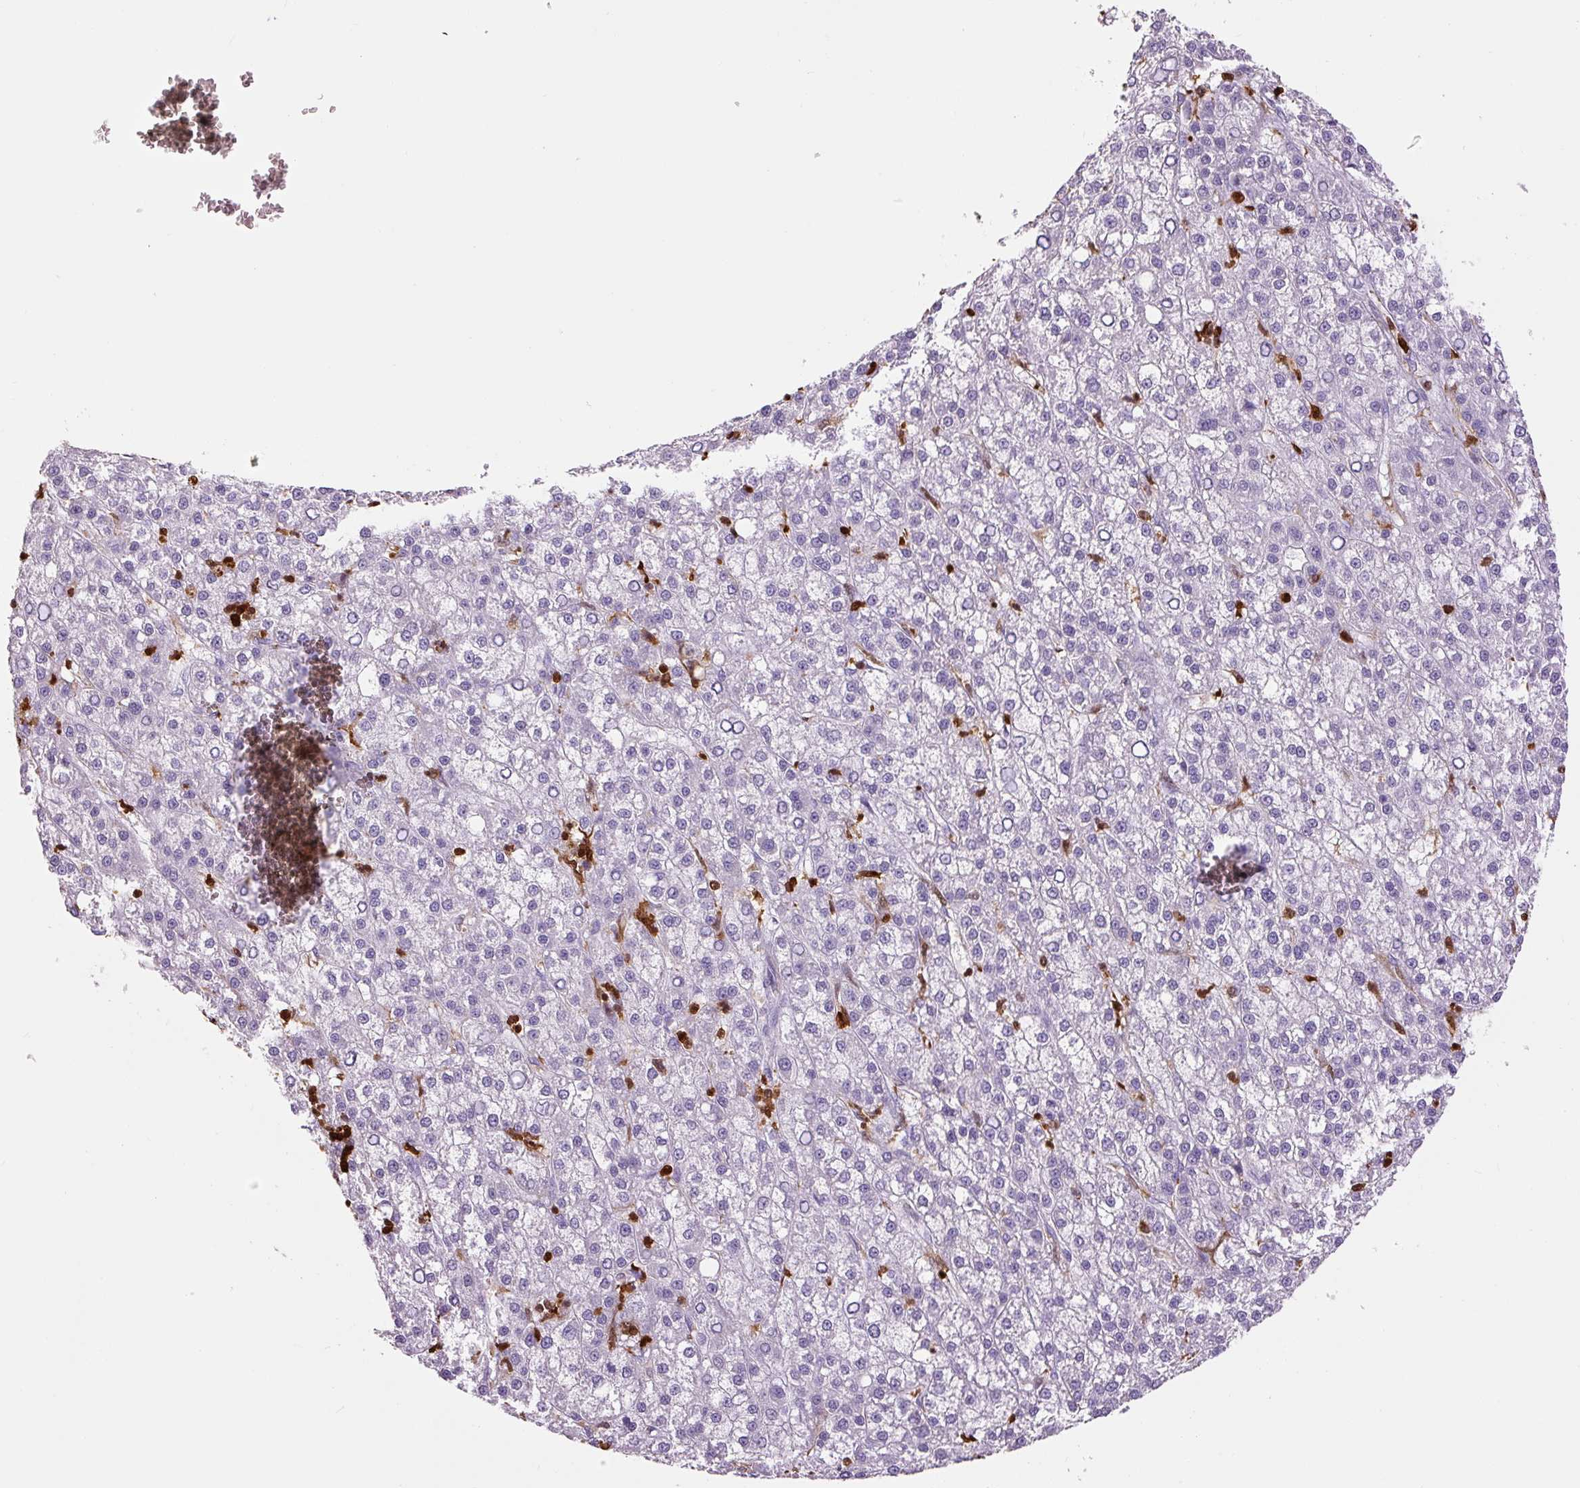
{"staining": {"intensity": "negative", "quantity": "none", "location": "none"}, "tissue": "liver cancer", "cell_type": "Tumor cells", "image_type": "cancer", "snomed": [{"axis": "morphology", "description": "Carcinoma, Hepatocellular, NOS"}, {"axis": "topography", "description": "Liver"}], "caption": "Immunohistochemistry micrograph of human liver cancer (hepatocellular carcinoma) stained for a protein (brown), which exhibits no positivity in tumor cells.", "gene": "S100A4", "patient": {"sex": "female", "age": 58}}